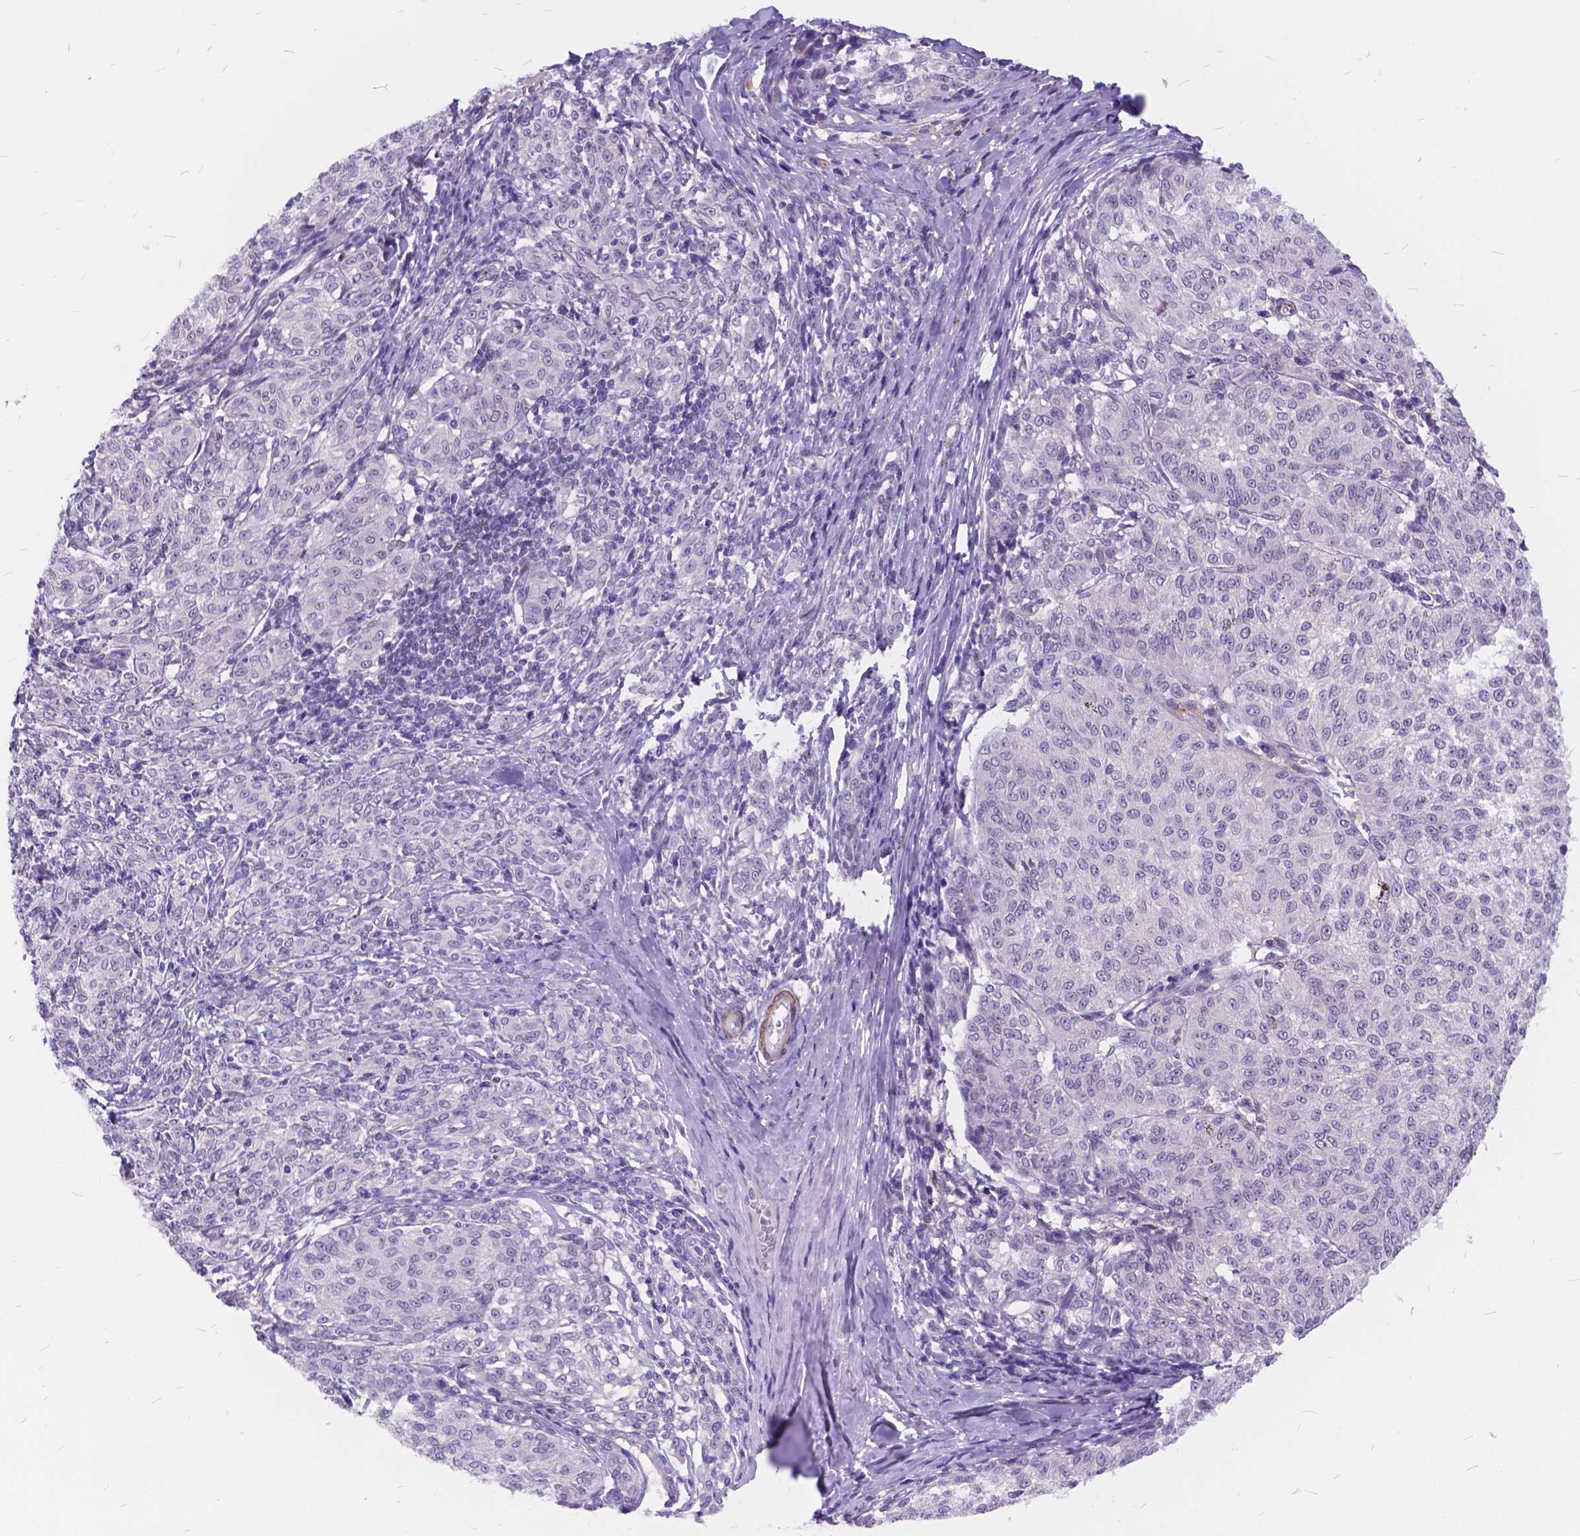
{"staining": {"intensity": "negative", "quantity": "none", "location": "none"}, "tissue": "melanoma", "cell_type": "Tumor cells", "image_type": "cancer", "snomed": [{"axis": "morphology", "description": "Malignant melanoma, NOS"}, {"axis": "topography", "description": "Skin"}], "caption": "The photomicrograph displays no staining of tumor cells in melanoma.", "gene": "MAN2C1", "patient": {"sex": "female", "age": 72}}